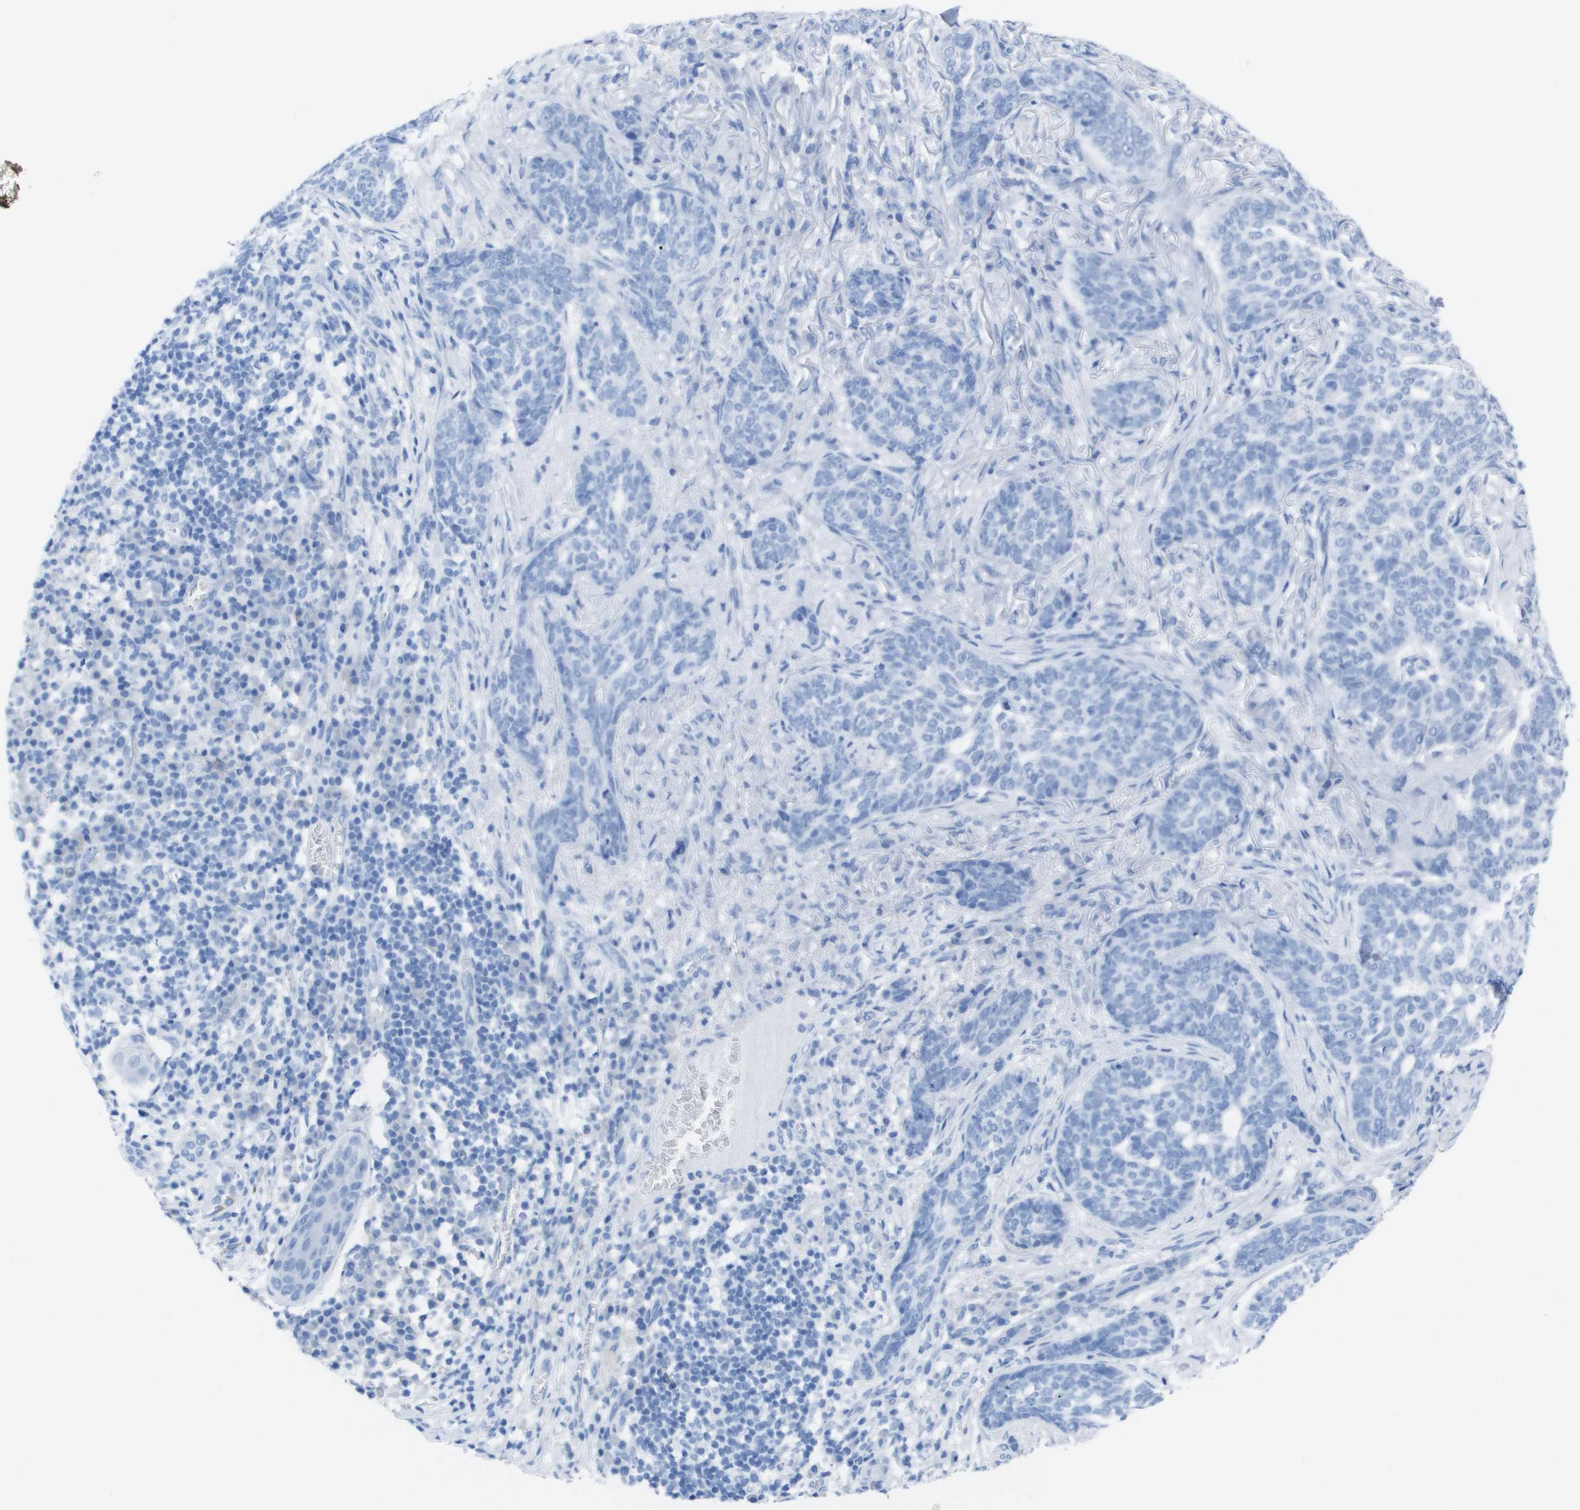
{"staining": {"intensity": "negative", "quantity": "none", "location": "none"}, "tissue": "skin cancer", "cell_type": "Tumor cells", "image_type": "cancer", "snomed": [{"axis": "morphology", "description": "Basal cell carcinoma"}, {"axis": "topography", "description": "Skin"}], "caption": "This micrograph is of basal cell carcinoma (skin) stained with IHC to label a protein in brown with the nuclei are counter-stained blue. There is no positivity in tumor cells.", "gene": "KCNA3", "patient": {"sex": "male", "age": 85}}